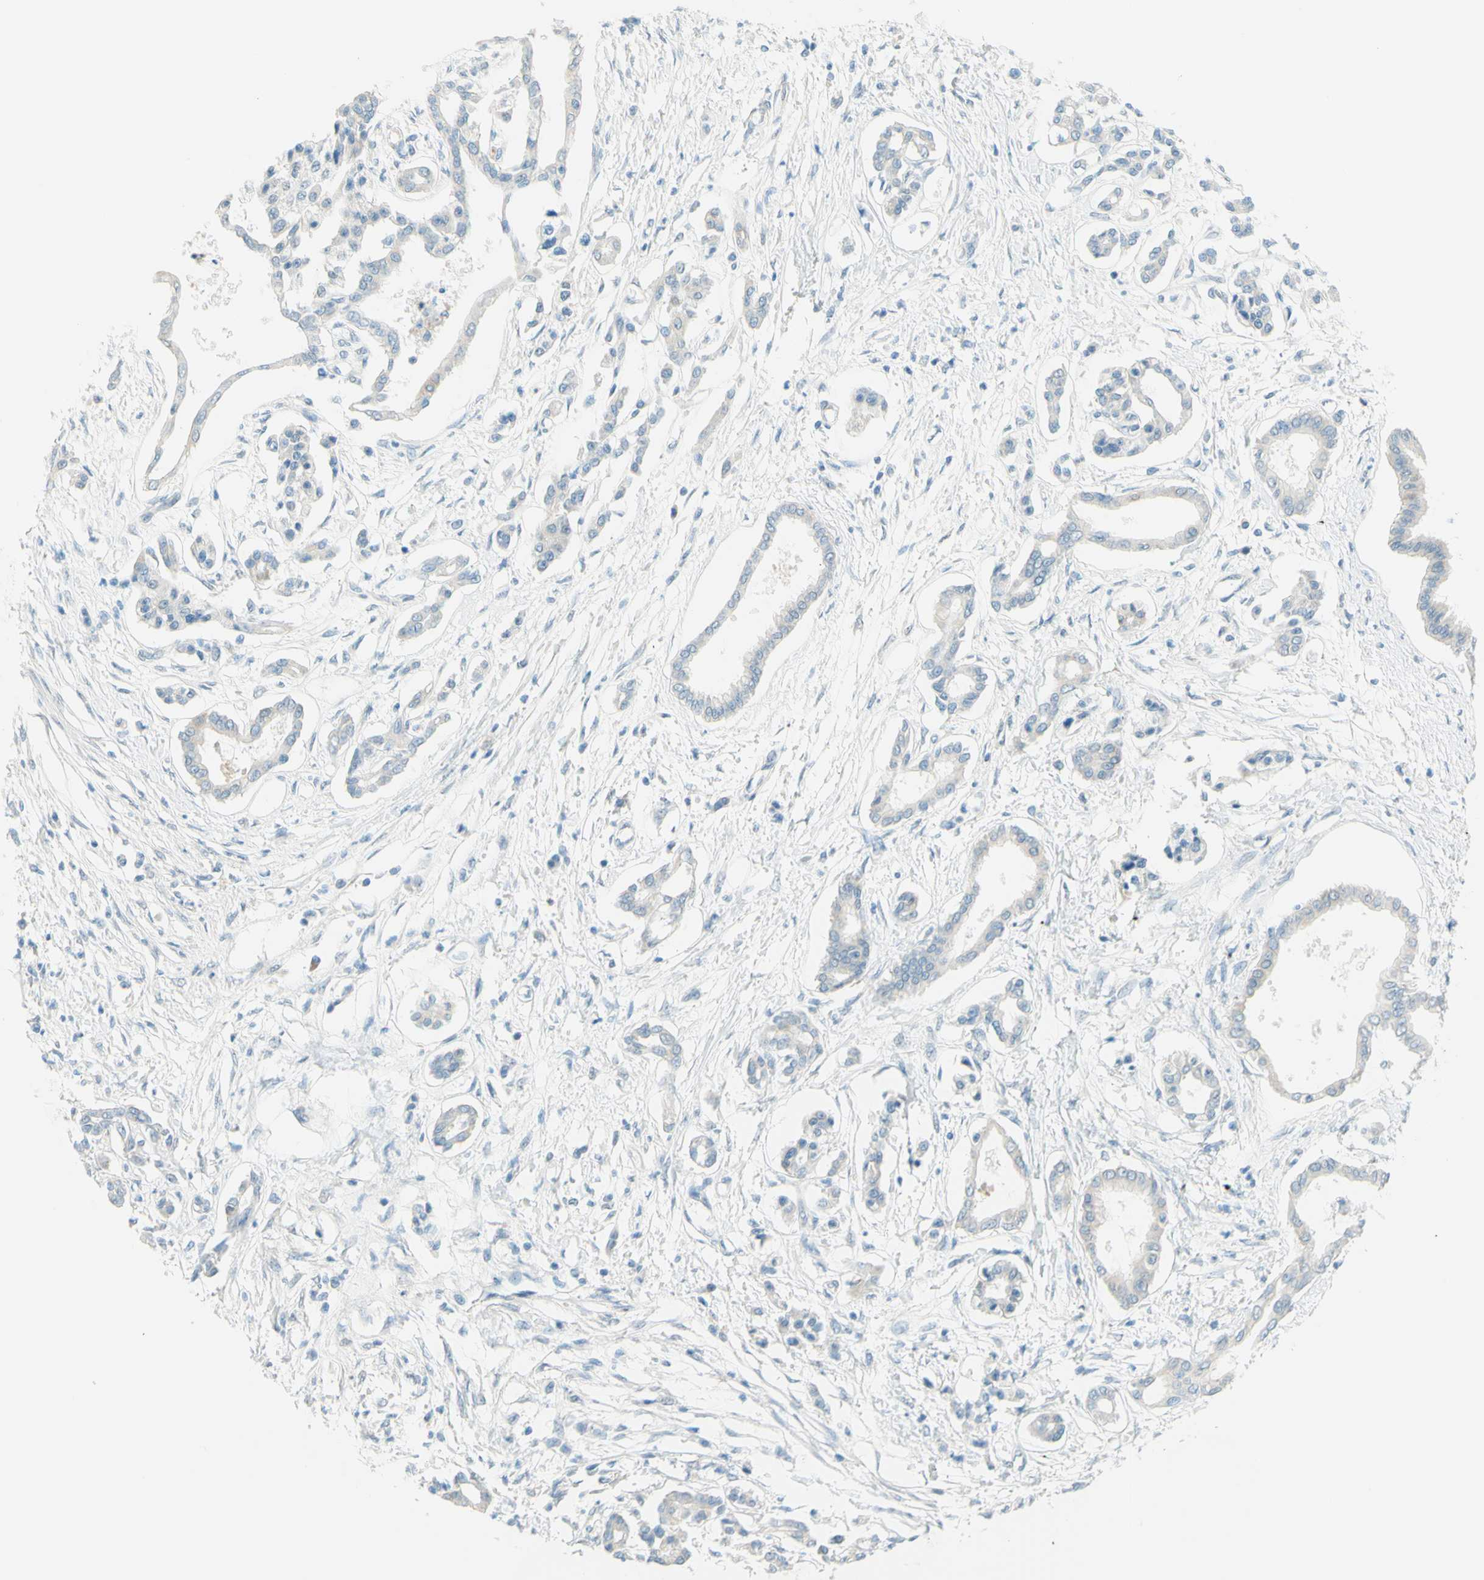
{"staining": {"intensity": "negative", "quantity": "none", "location": "none"}, "tissue": "pancreatic cancer", "cell_type": "Tumor cells", "image_type": "cancer", "snomed": [{"axis": "morphology", "description": "Adenocarcinoma, NOS"}, {"axis": "topography", "description": "Pancreas"}], "caption": "Immunohistochemical staining of human adenocarcinoma (pancreatic) exhibits no significant staining in tumor cells. (Brightfield microscopy of DAB immunohistochemistry at high magnification).", "gene": "JPH1", "patient": {"sex": "male", "age": 56}}